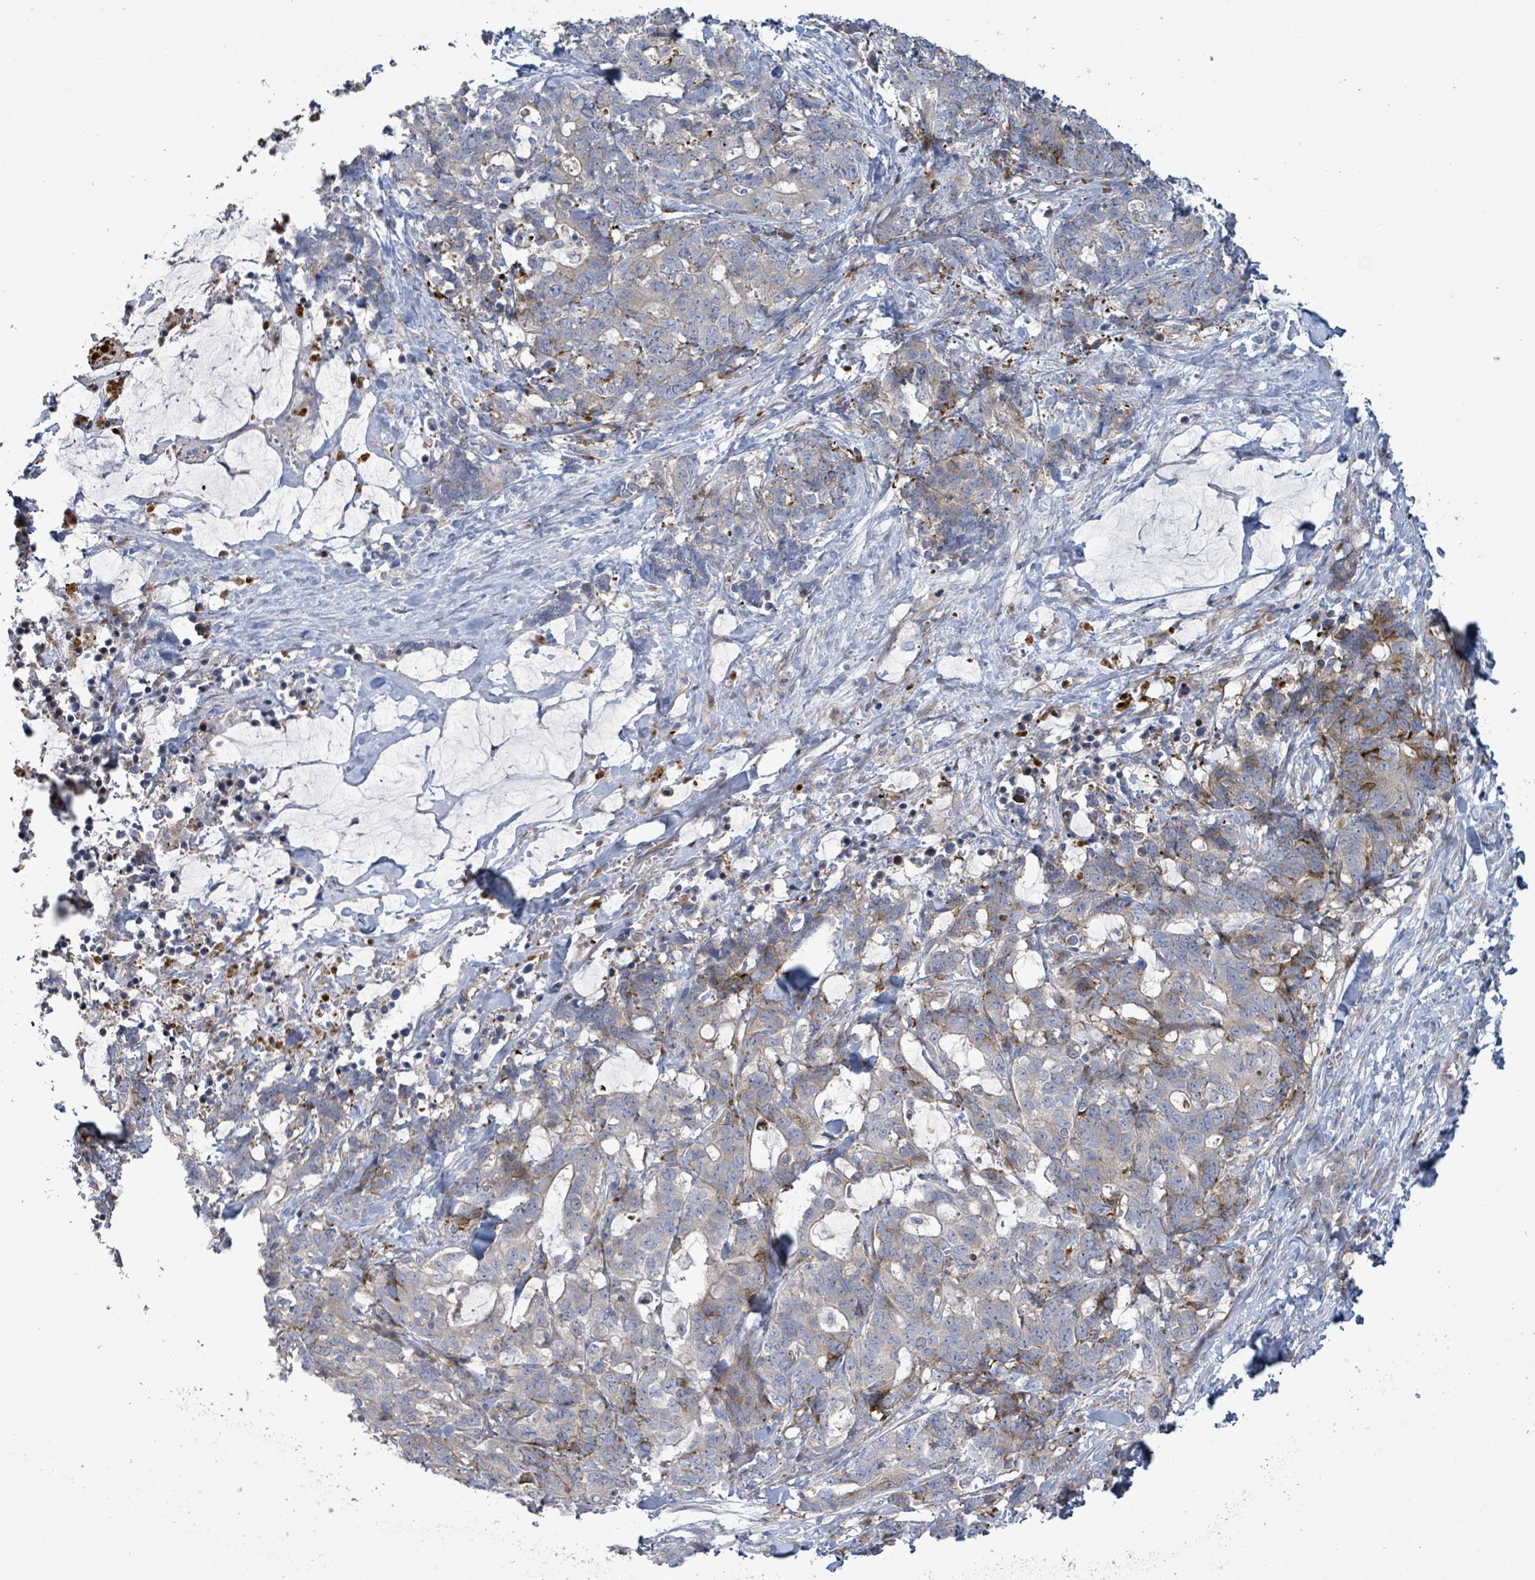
{"staining": {"intensity": "moderate", "quantity": "<25%", "location": "cytoplasmic/membranous"}, "tissue": "stomach cancer", "cell_type": "Tumor cells", "image_type": "cancer", "snomed": [{"axis": "morphology", "description": "Normal tissue, NOS"}, {"axis": "morphology", "description": "Adenocarcinoma, NOS"}, {"axis": "topography", "description": "Stomach"}], "caption": "Tumor cells demonstrate moderate cytoplasmic/membranous staining in about <25% of cells in stomach cancer (adenocarcinoma).", "gene": "LILRA4", "patient": {"sex": "female", "age": 64}}